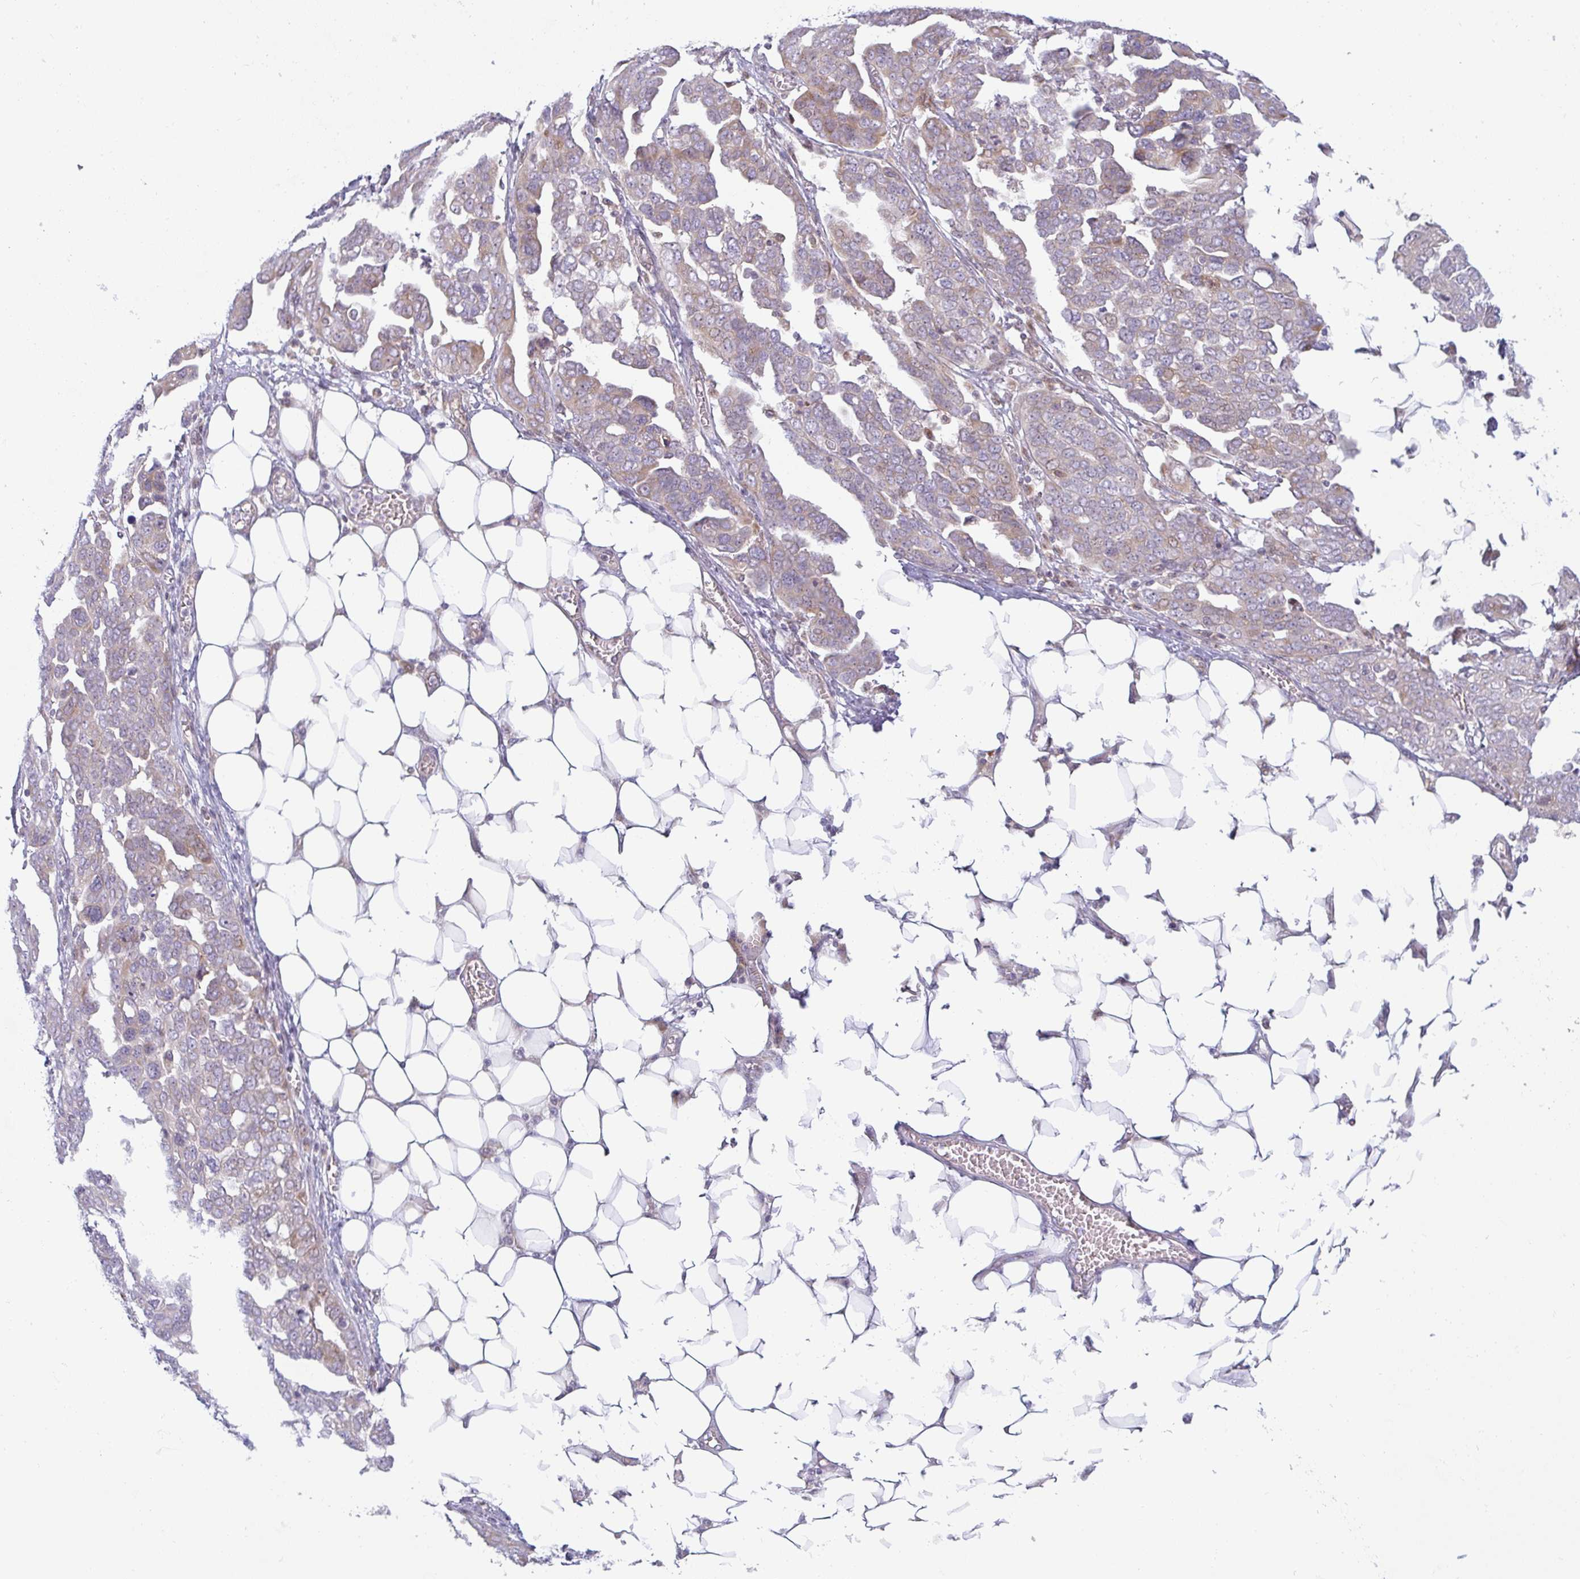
{"staining": {"intensity": "moderate", "quantity": "25%-75%", "location": "cytoplasmic/membranous"}, "tissue": "ovarian cancer", "cell_type": "Tumor cells", "image_type": "cancer", "snomed": [{"axis": "morphology", "description": "Cystadenocarcinoma, serous, NOS"}, {"axis": "topography", "description": "Ovary"}], "caption": "An IHC image of tumor tissue is shown. Protein staining in brown labels moderate cytoplasmic/membranous positivity in ovarian cancer (serous cystadenocarcinoma) within tumor cells.", "gene": "MOB1A", "patient": {"sex": "female", "age": 59}}